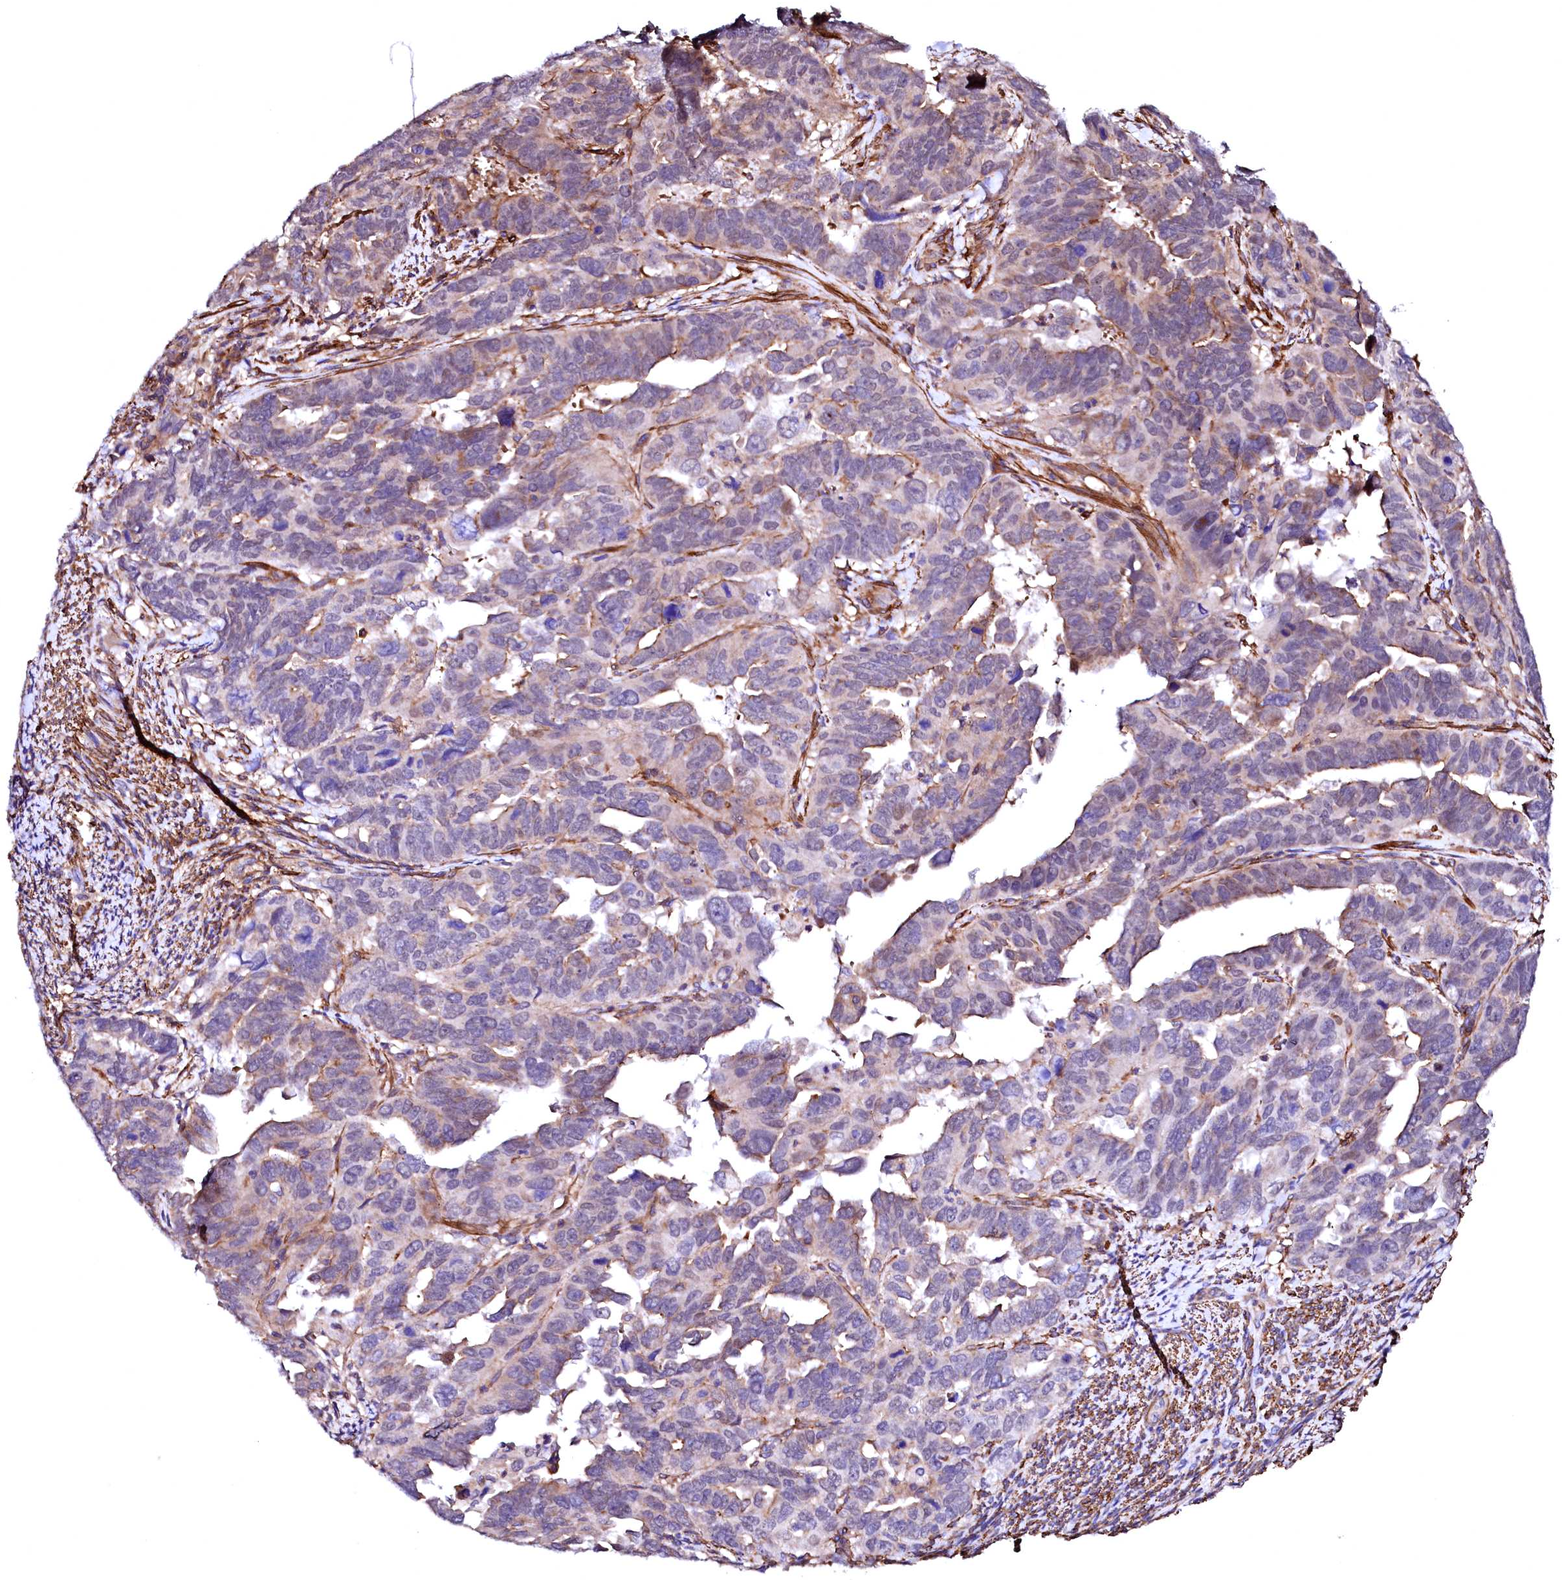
{"staining": {"intensity": "weak", "quantity": "<25%", "location": "cytoplasmic/membranous"}, "tissue": "endometrial cancer", "cell_type": "Tumor cells", "image_type": "cancer", "snomed": [{"axis": "morphology", "description": "Adenocarcinoma, NOS"}, {"axis": "topography", "description": "Endometrium"}], "caption": "Protein analysis of endometrial cancer demonstrates no significant expression in tumor cells.", "gene": "GPR176", "patient": {"sex": "female", "age": 65}}